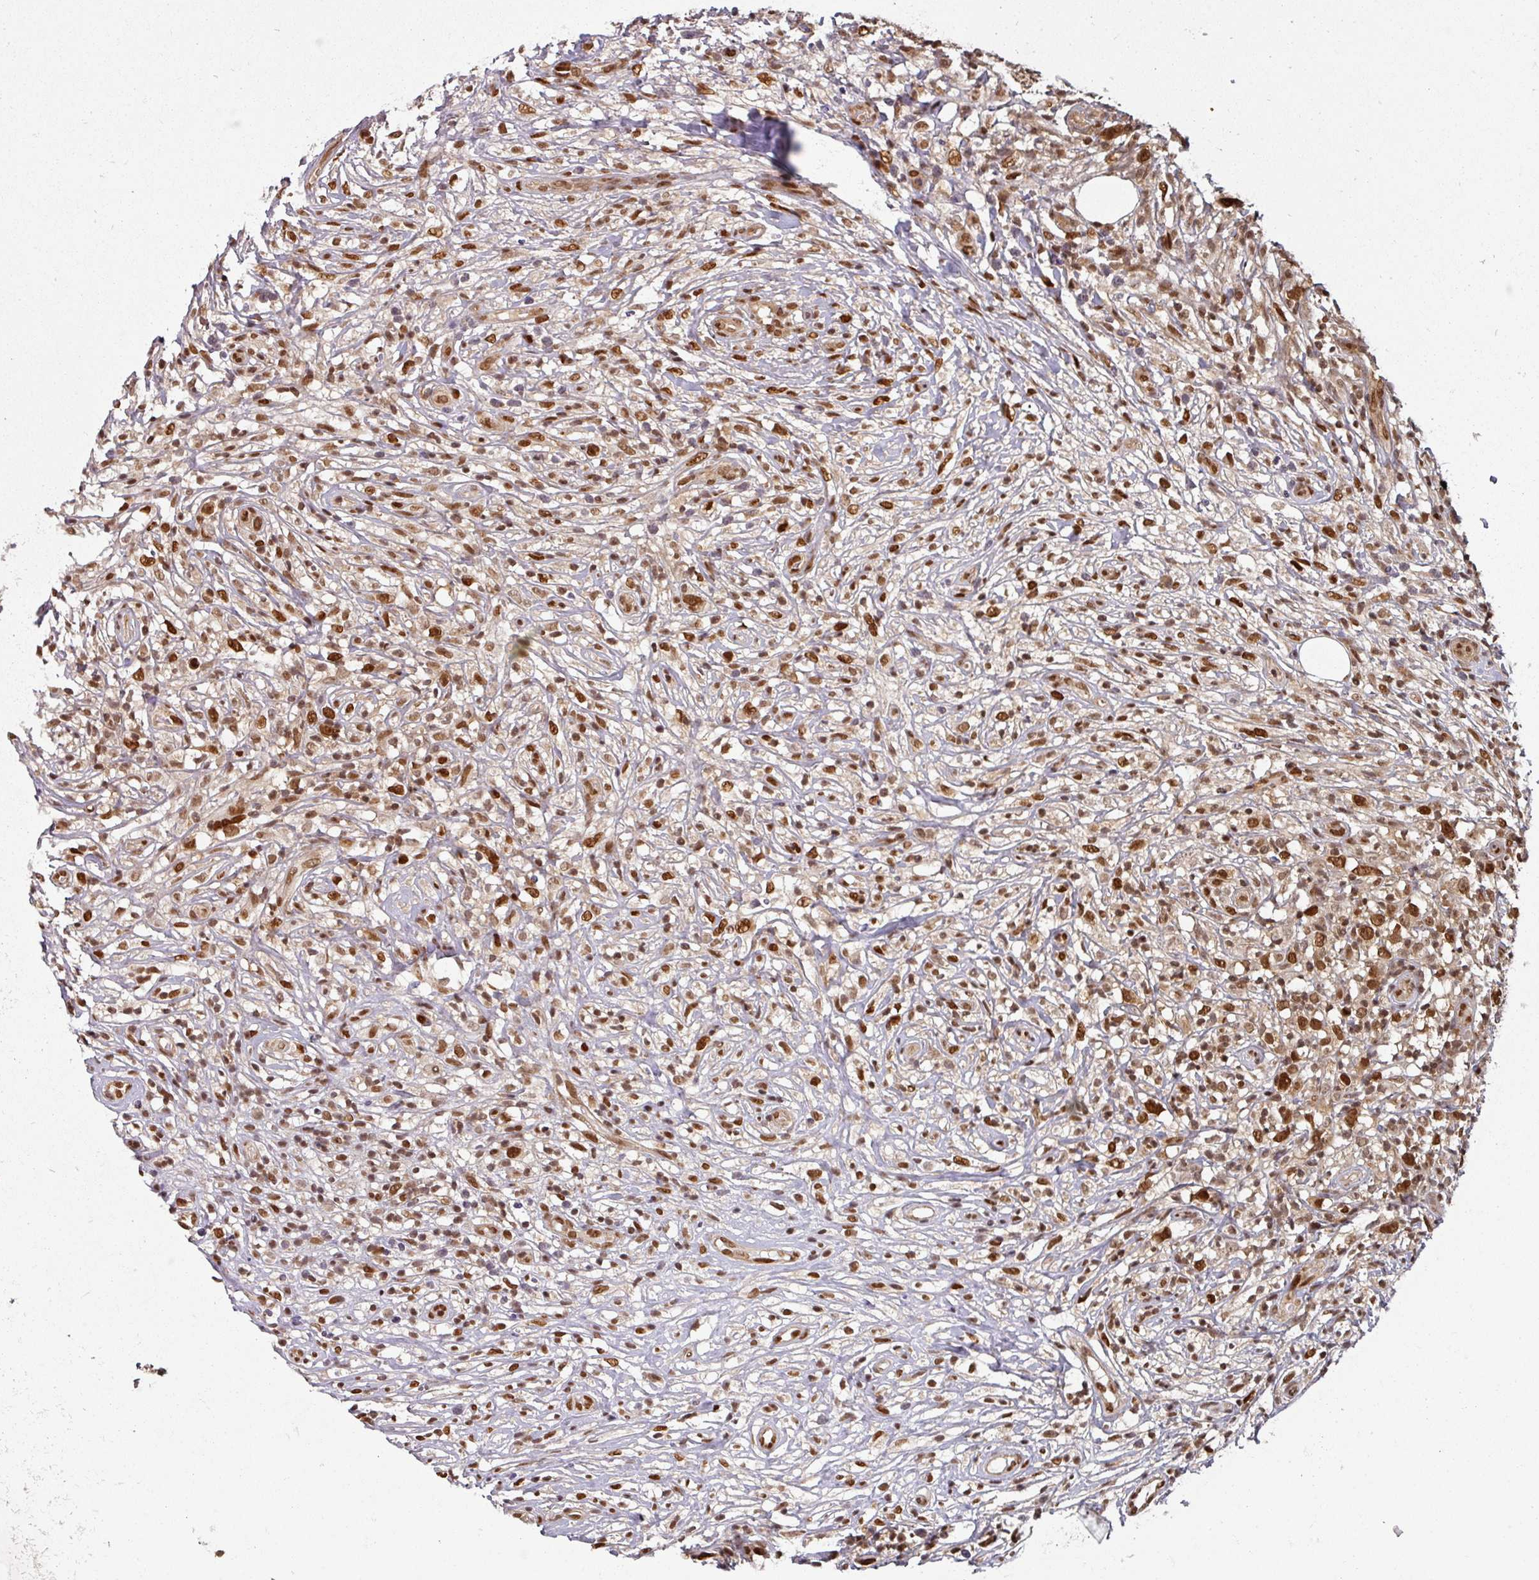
{"staining": {"intensity": "moderate", "quantity": ">75%", "location": "nuclear"}, "tissue": "lymphoma", "cell_type": "Tumor cells", "image_type": "cancer", "snomed": [{"axis": "morphology", "description": "Hodgkin's disease, NOS"}, {"axis": "topography", "description": "No Tissue"}], "caption": "A brown stain labels moderate nuclear expression of a protein in human lymphoma tumor cells.", "gene": "SIK3", "patient": {"sex": "female", "age": 21}}